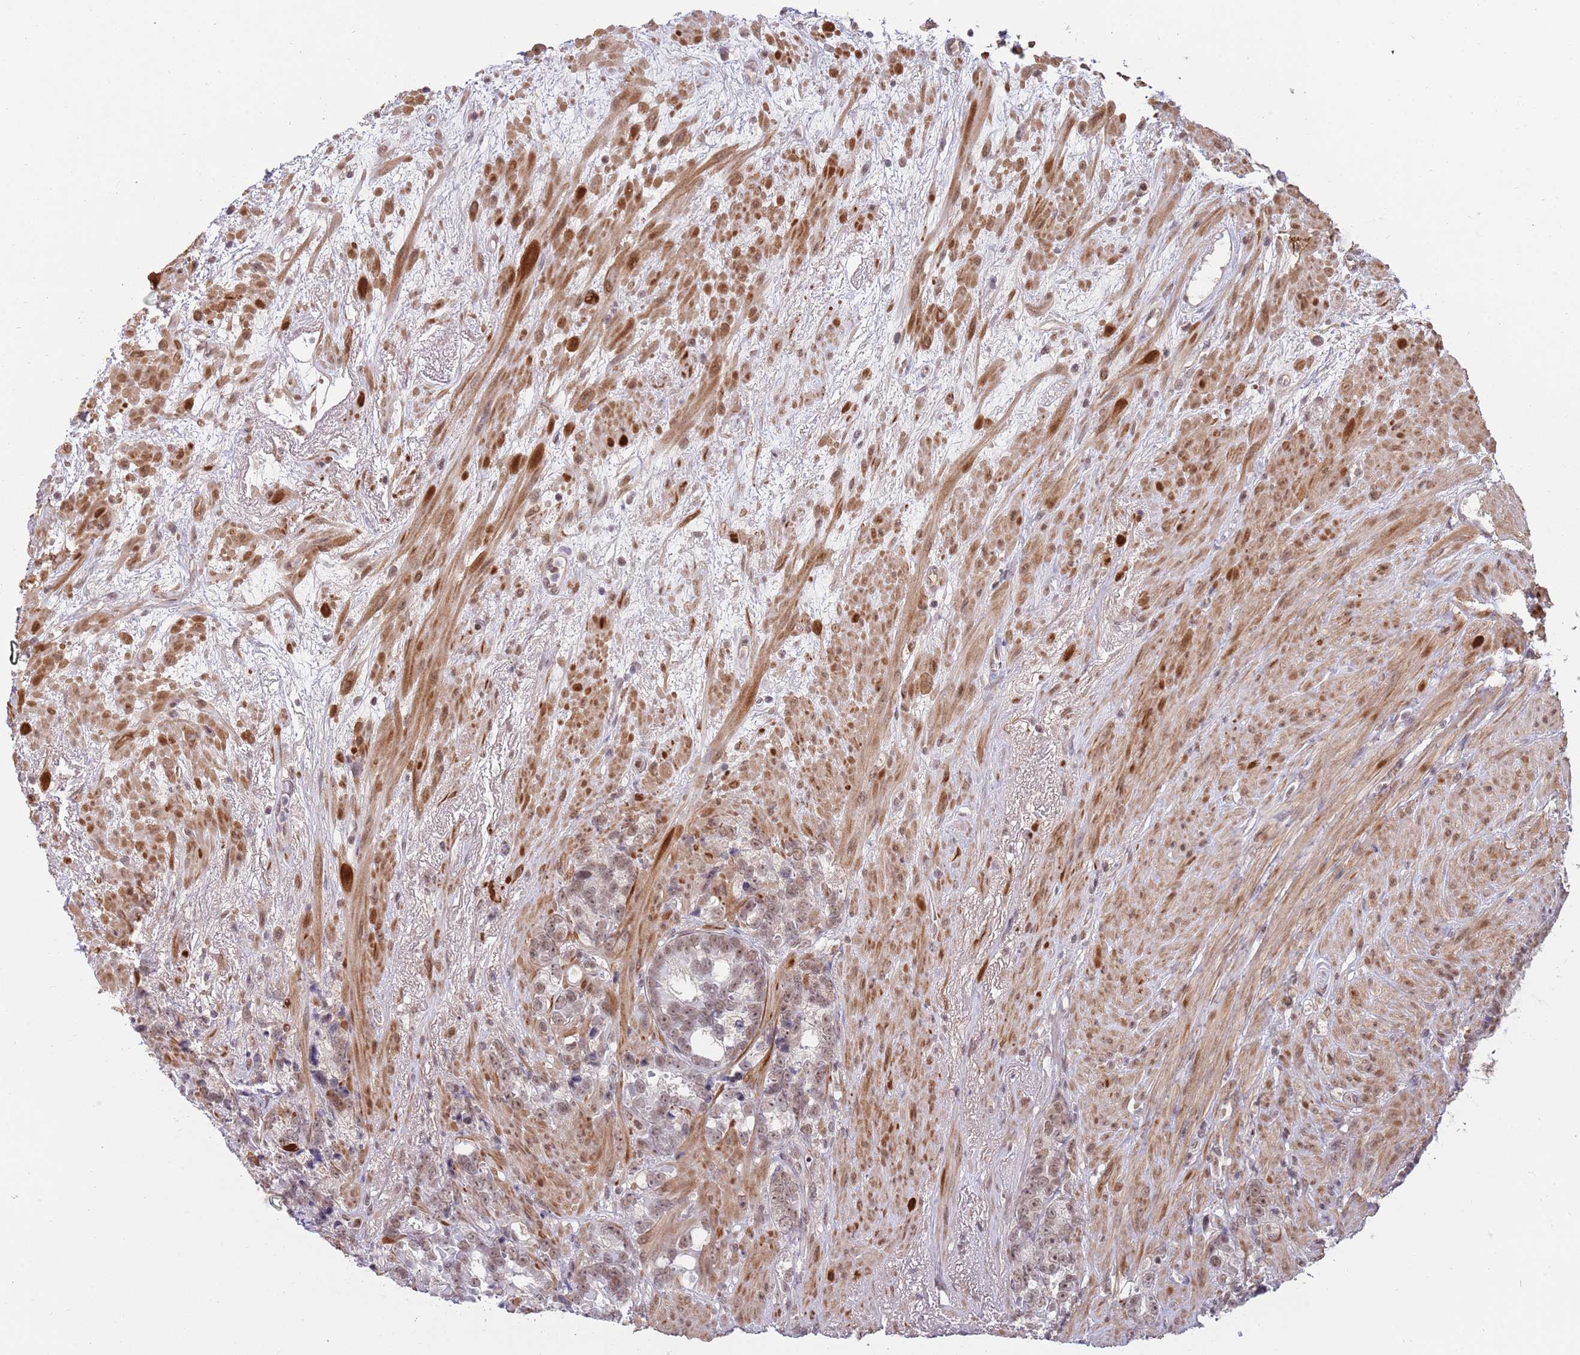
{"staining": {"intensity": "weak", "quantity": "<25%", "location": "nuclear"}, "tissue": "prostate cancer", "cell_type": "Tumor cells", "image_type": "cancer", "snomed": [{"axis": "morphology", "description": "Adenocarcinoma, High grade"}, {"axis": "topography", "description": "Prostate"}], "caption": "Tumor cells show no significant protein positivity in prostate cancer.", "gene": "ZBTB7A", "patient": {"sex": "male", "age": 74}}